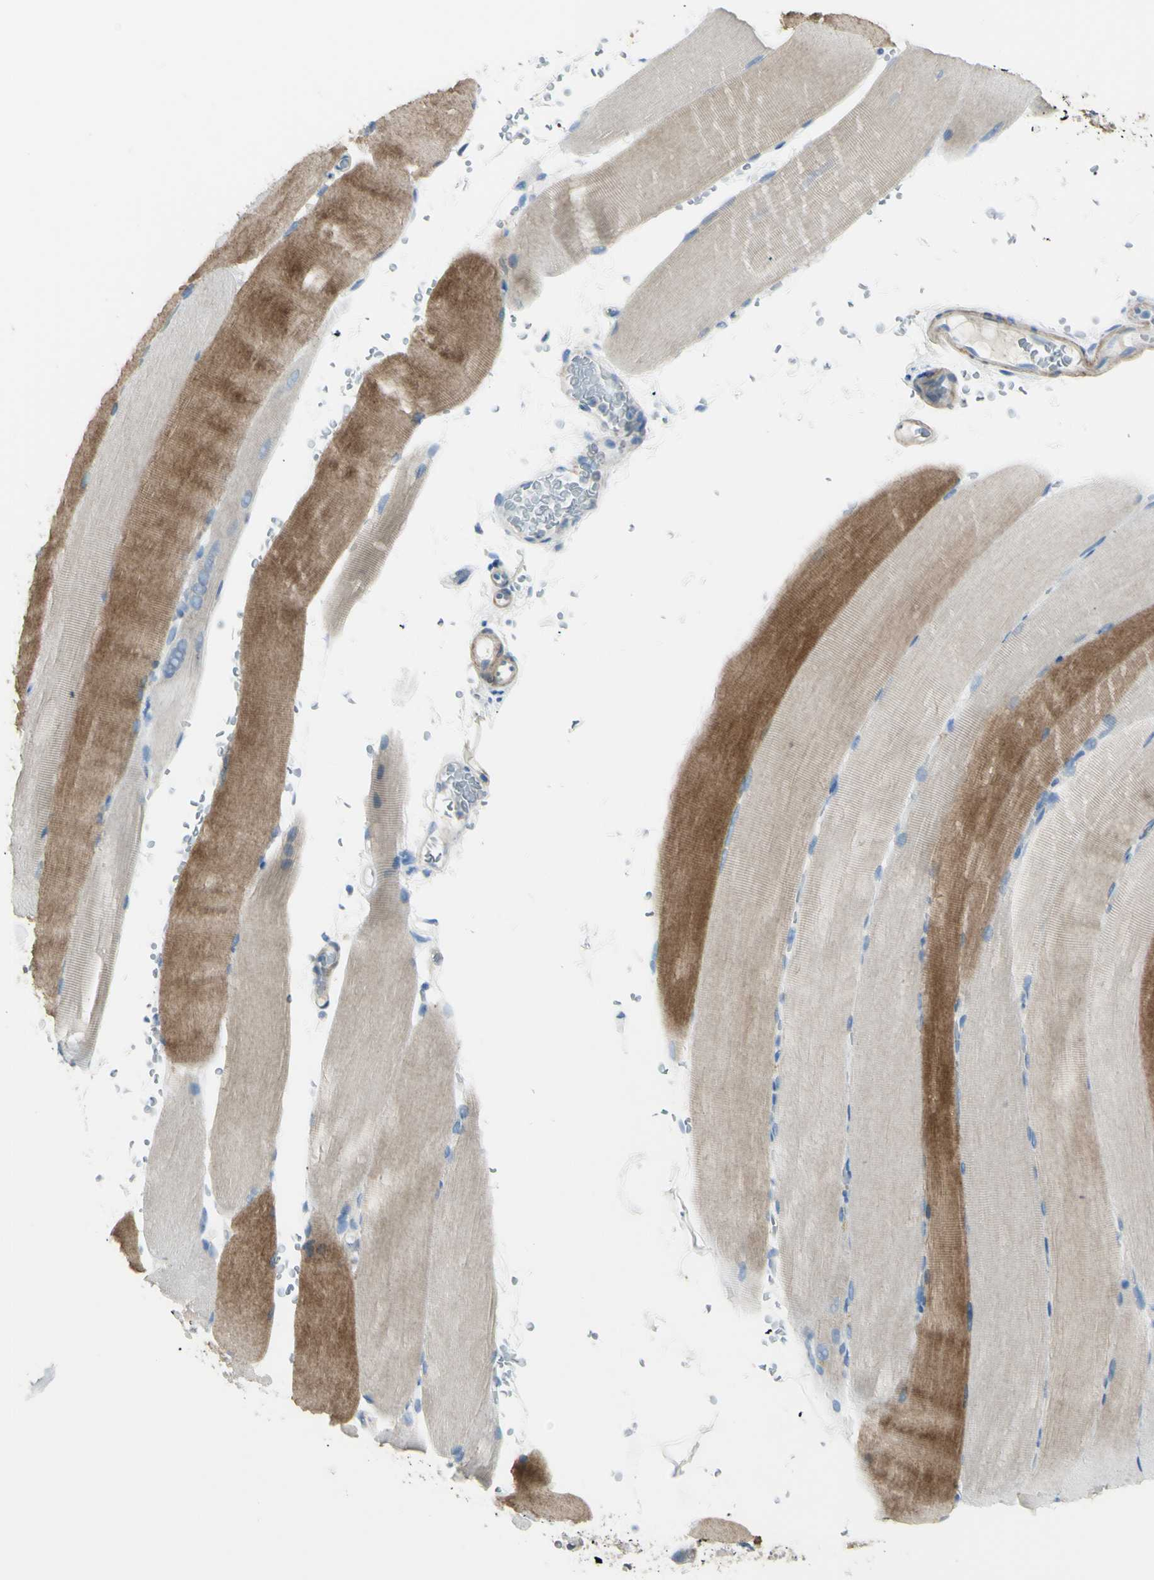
{"staining": {"intensity": "moderate", "quantity": "25%-75%", "location": "cytoplasmic/membranous"}, "tissue": "skeletal muscle", "cell_type": "Myocytes", "image_type": "normal", "snomed": [{"axis": "morphology", "description": "Normal tissue, NOS"}, {"axis": "topography", "description": "Skeletal muscle"}, {"axis": "topography", "description": "Parathyroid gland"}], "caption": "IHC of unremarkable skeletal muscle displays medium levels of moderate cytoplasmic/membranous staining in about 25%-75% of myocytes.", "gene": "B4GALT3", "patient": {"sex": "female", "age": 37}}